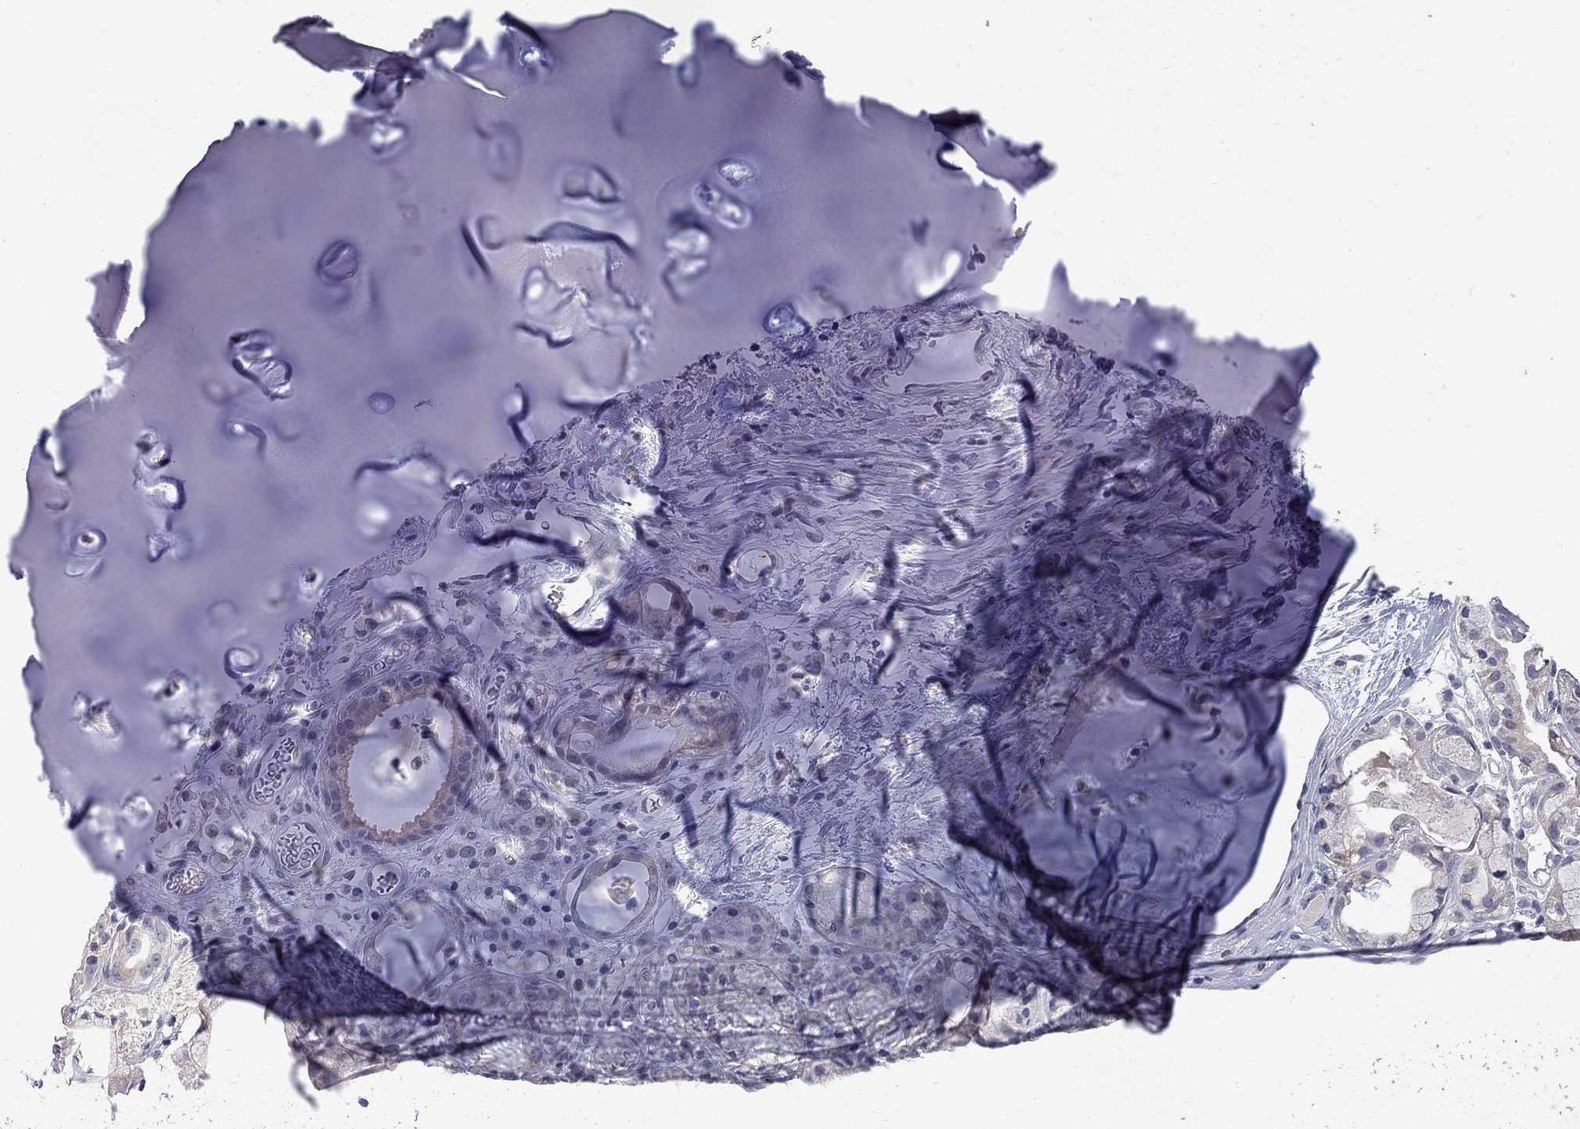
{"staining": {"intensity": "negative", "quantity": "none", "location": "none"}, "tissue": "soft tissue", "cell_type": "Chondrocytes", "image_type": "normal", "snomed": [{"axis": "morphology", "description": "Normal tissue, NOS"}, {"axis": "topography", "description": "Cartilage tissue"}], "caption": "DAB (3,3'-diaminobenzidine) immunohistochemical staining of normal human soft tissue reveals no significant positivity in chondrocytes.", "gene": "NOS2", "patient": {"sex": "male", "age": 81}}